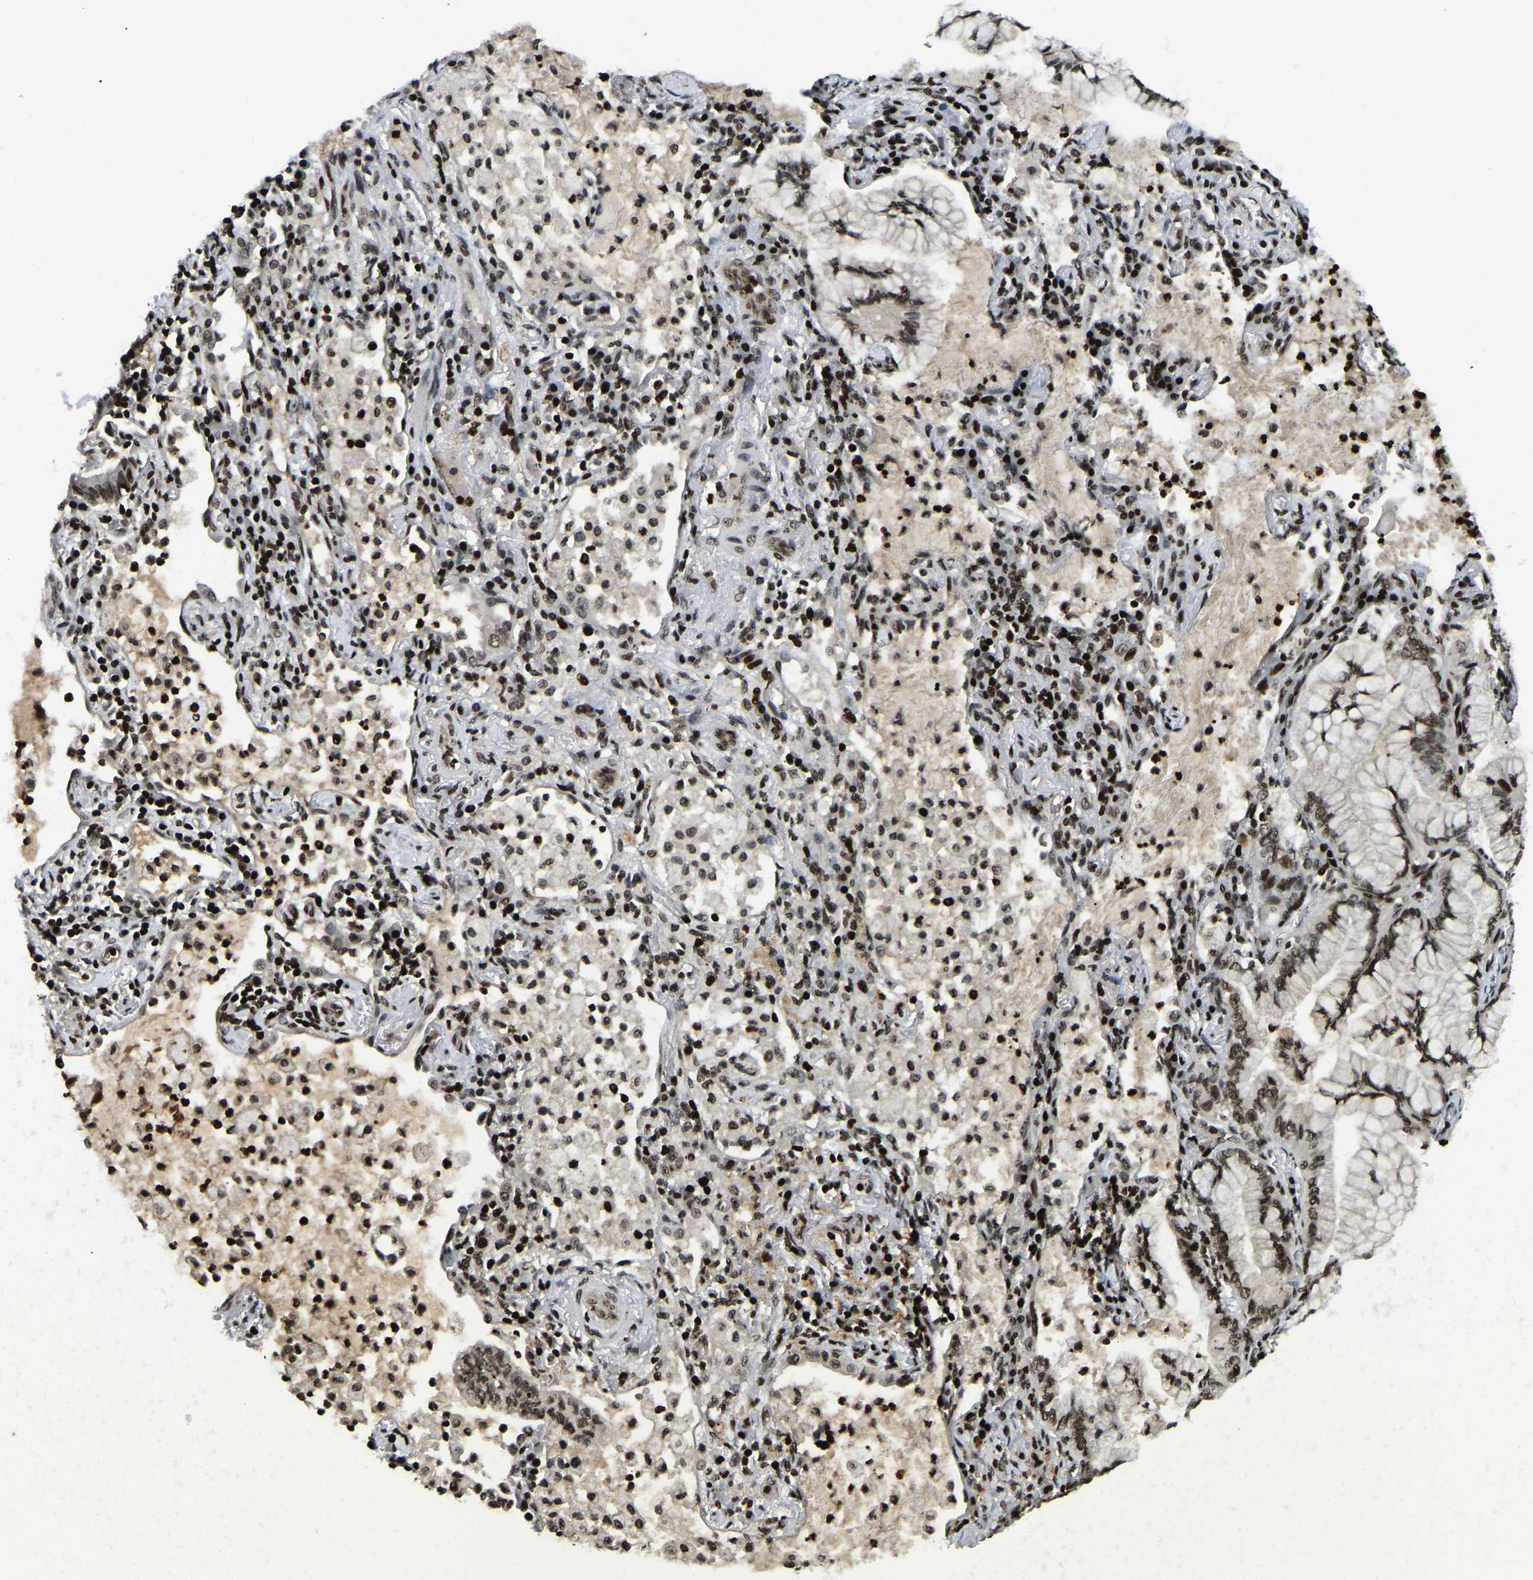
{"staining": {"intensity": "moderate", "quantity": ">75%", "location": "nuclear"}, "tissue": "lung cancer", "cell_type": "Tumor cells", "image_type": "cancer", "snomed": [{"axis": "morphology", "description": "Adenocarcinoma, NOS"}, {"axis": "topography", "description": "Lung"}], "caption": "IHC (DAB (3,3'-diaminobenzidine)) staining of human lung cancer (adenocarcinoma) shows moderate nuclear protein staining in approximately >75% of tumor cells. The staining was performed using DAB (3,3'-diaminobenzidine), with brown indicating positive protein expression. Nuclei are stained blue with hematoxylin.", "gene": "LRRC61", "patient": {"sex": "female", "age": 70}}